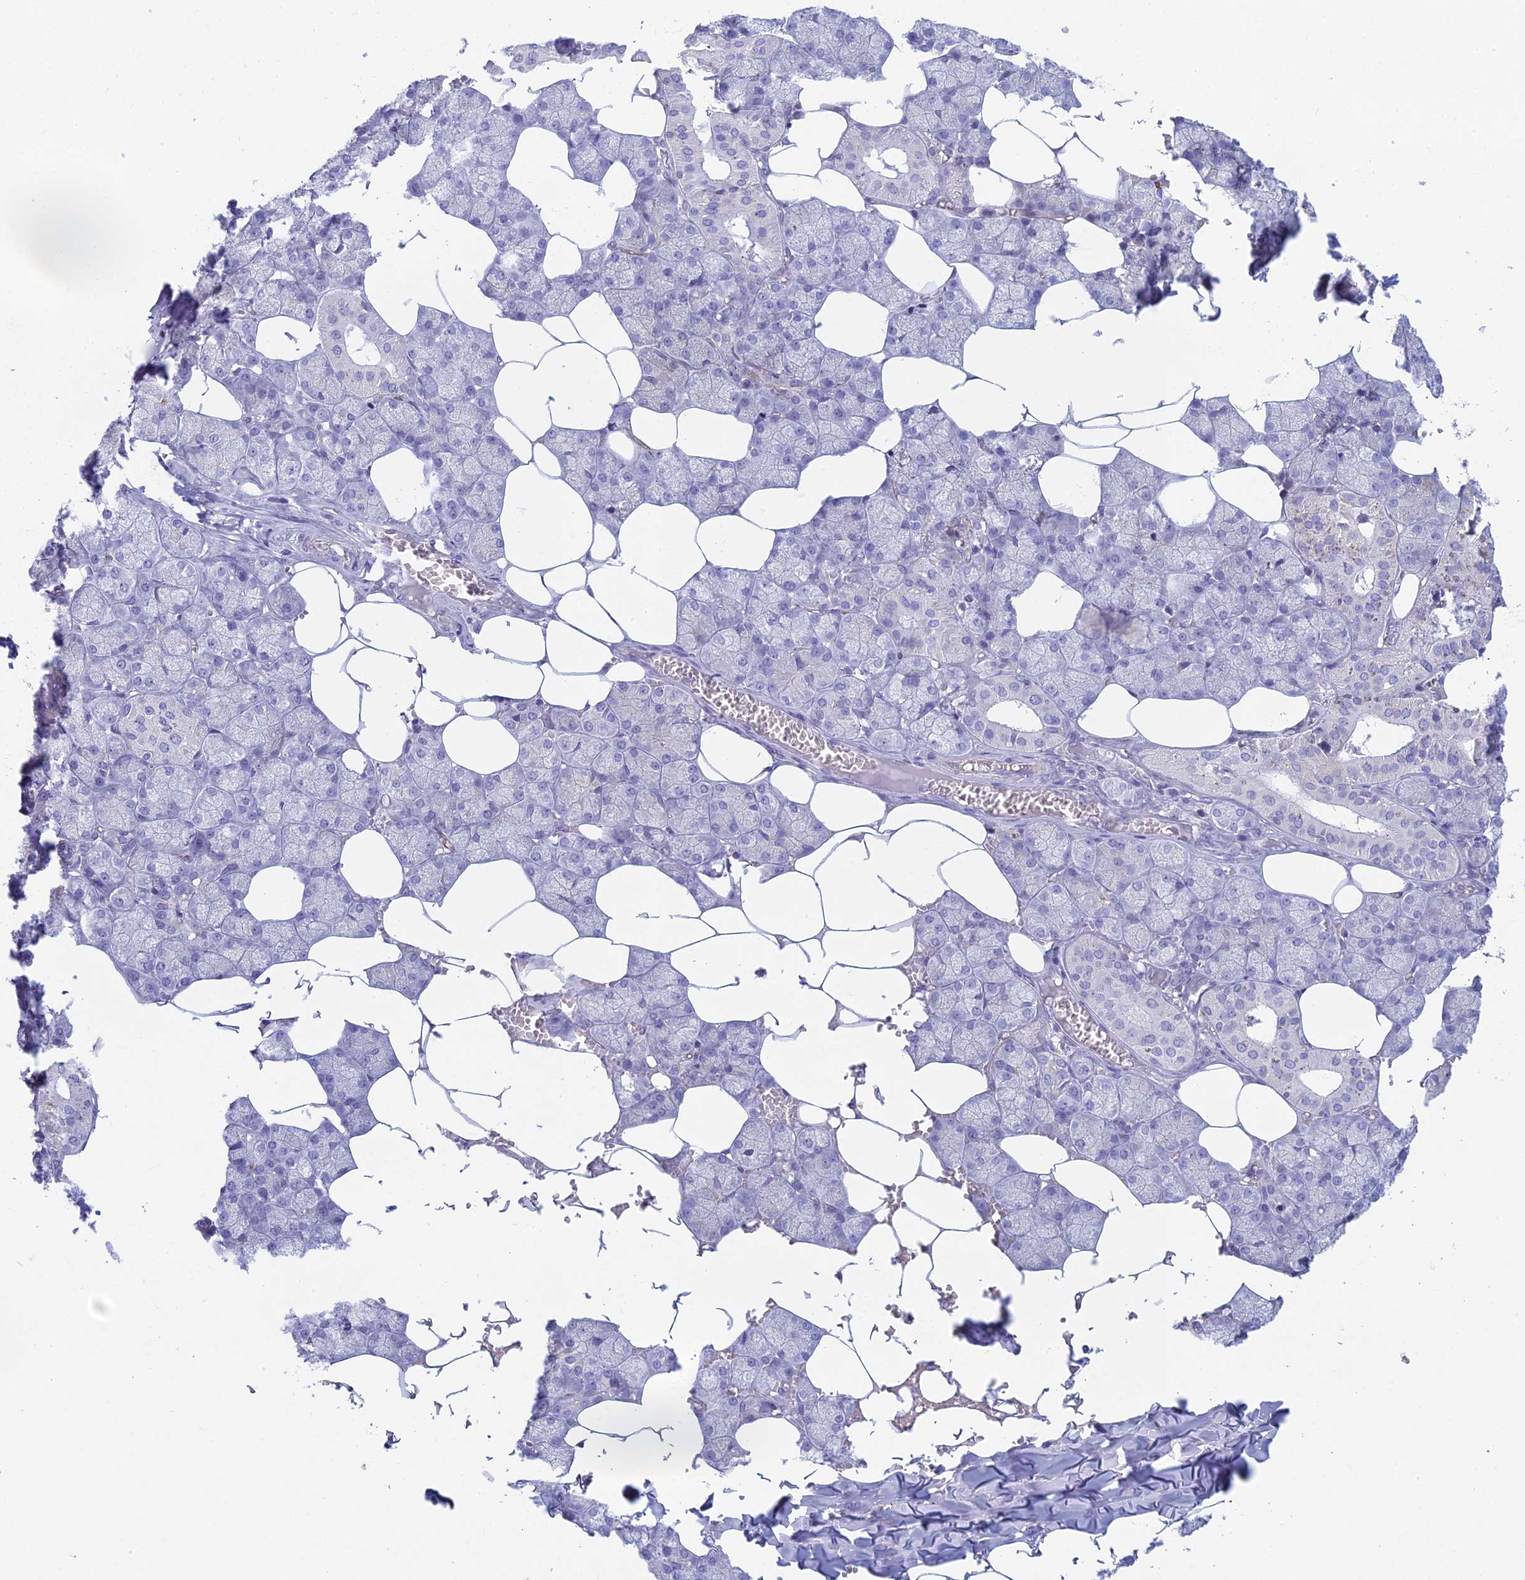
{"staining": {"intensity": "negative", "quantity": "none", "location": "none"}, "tissue": "salivary gland", "cell_type": "Glandular cells", "image_type": "normal", "snomed": [{"axis": "morphology", "description": "Normal tissue, NOS"}, {"axis": "topography", "description": "Salivary gland"}], "caption": "Immunohistochemistry (IHC) of unremarkable salivary gland demonstrates no positivity in glandular cells. The staining is performed using DAB brown chromogen with nuclei counter-stained in using hematoxylin.", "gene": "FERD3L", "patient": {"sex": "male", "age": 62}}